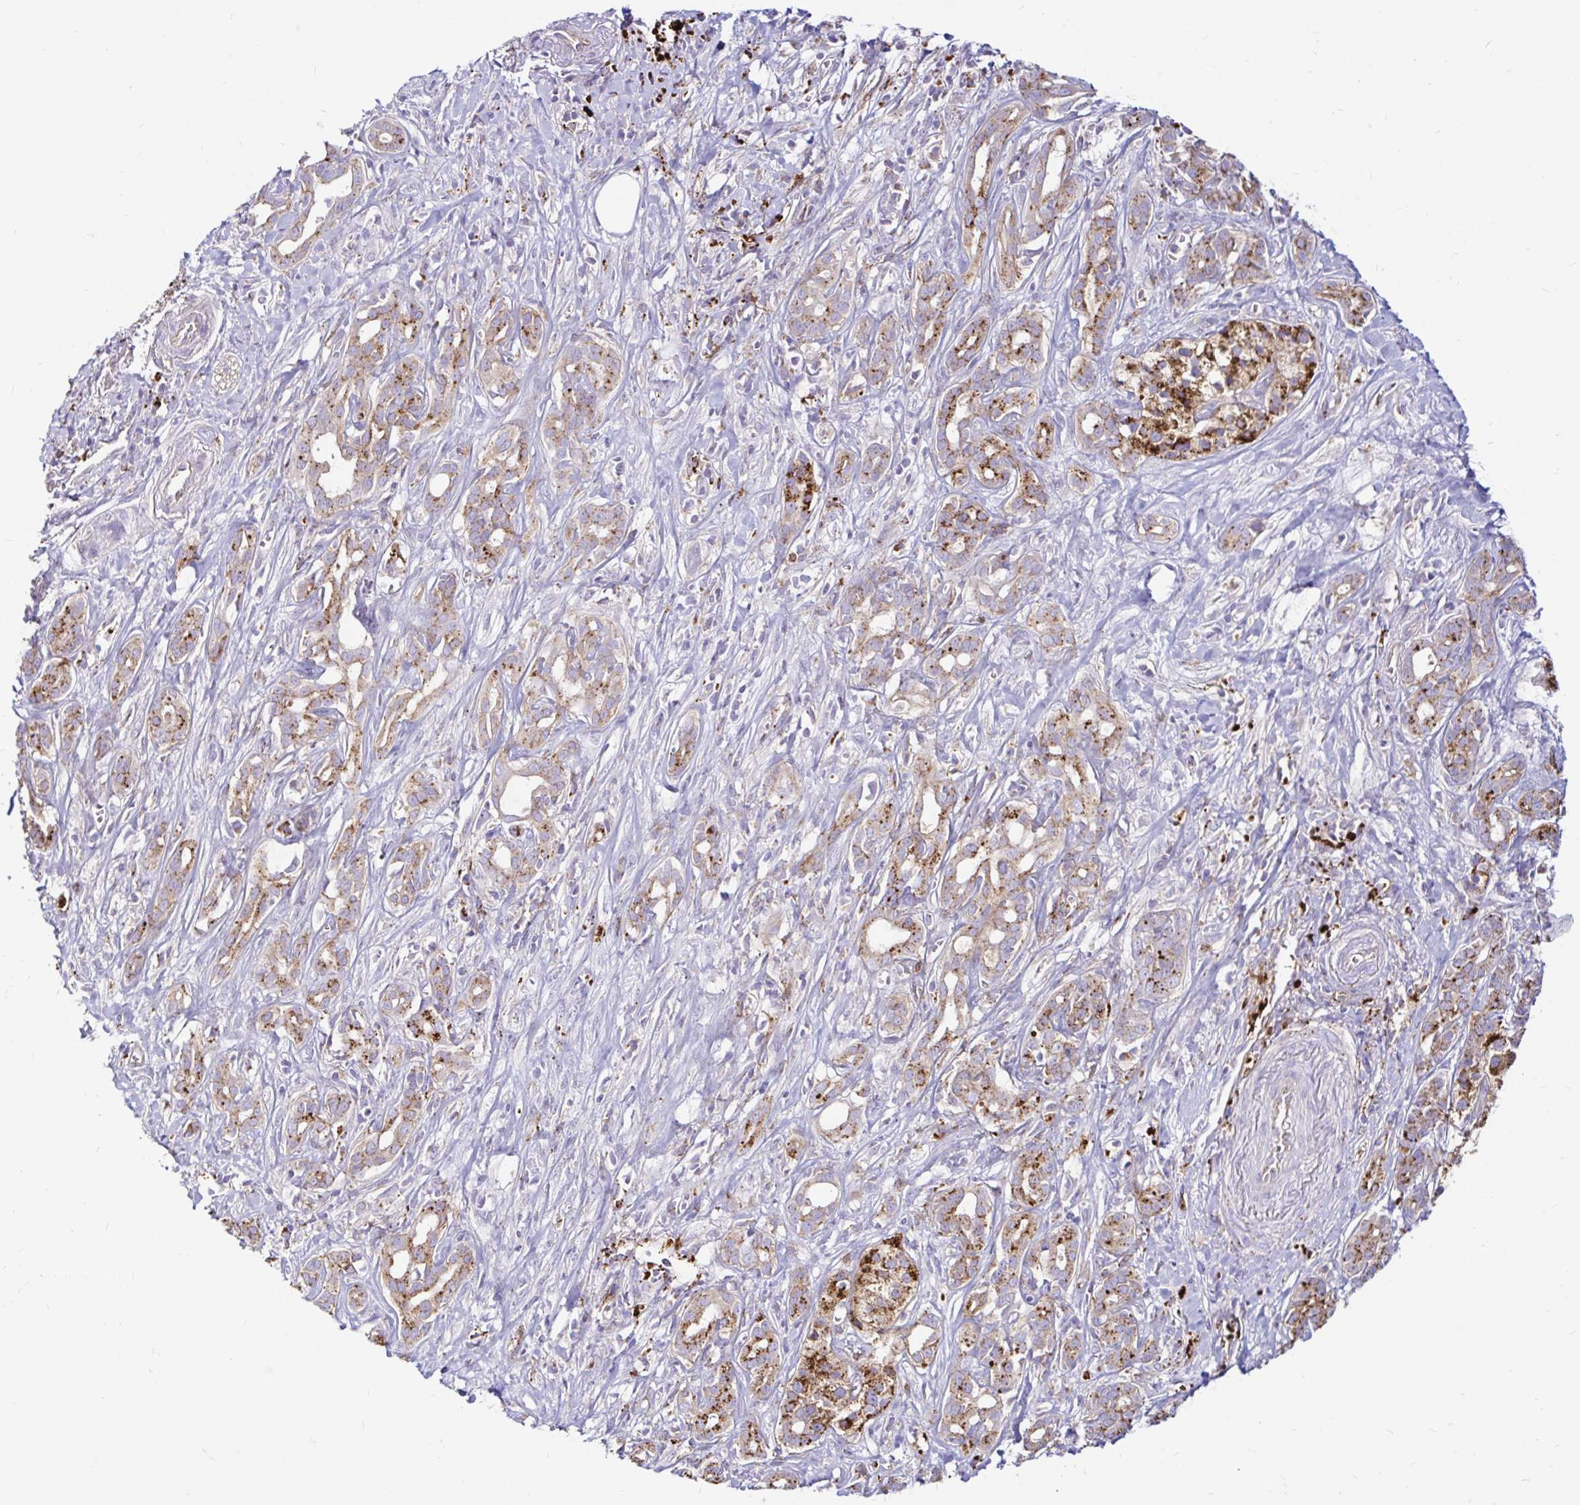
{"staining": {"intensity": "moderate", "quantity": ">75%", "location": "cytoplasmic/membranous"}, "tissue": "pancreatic cancer", "cell_type": "Tumor cells", "image_type": "cancer", "snomed": [{"axis": "morphology", "description": "Adenocarcinoma, NOS"}, {"axis": "topography", "description": "Pancreas"}], "caption": "High-magnification brightfield microscopy of adenocarcinoma (pancreatic) stained with DAB (brown) and counterstained with hematoxylin (blue). tumor cells exhibit moderate cytoplasmic/membranous staining is seen in about>75% of cells.", "gene": "FUCA1", "patient": {"sex": "male", "age": 61}}